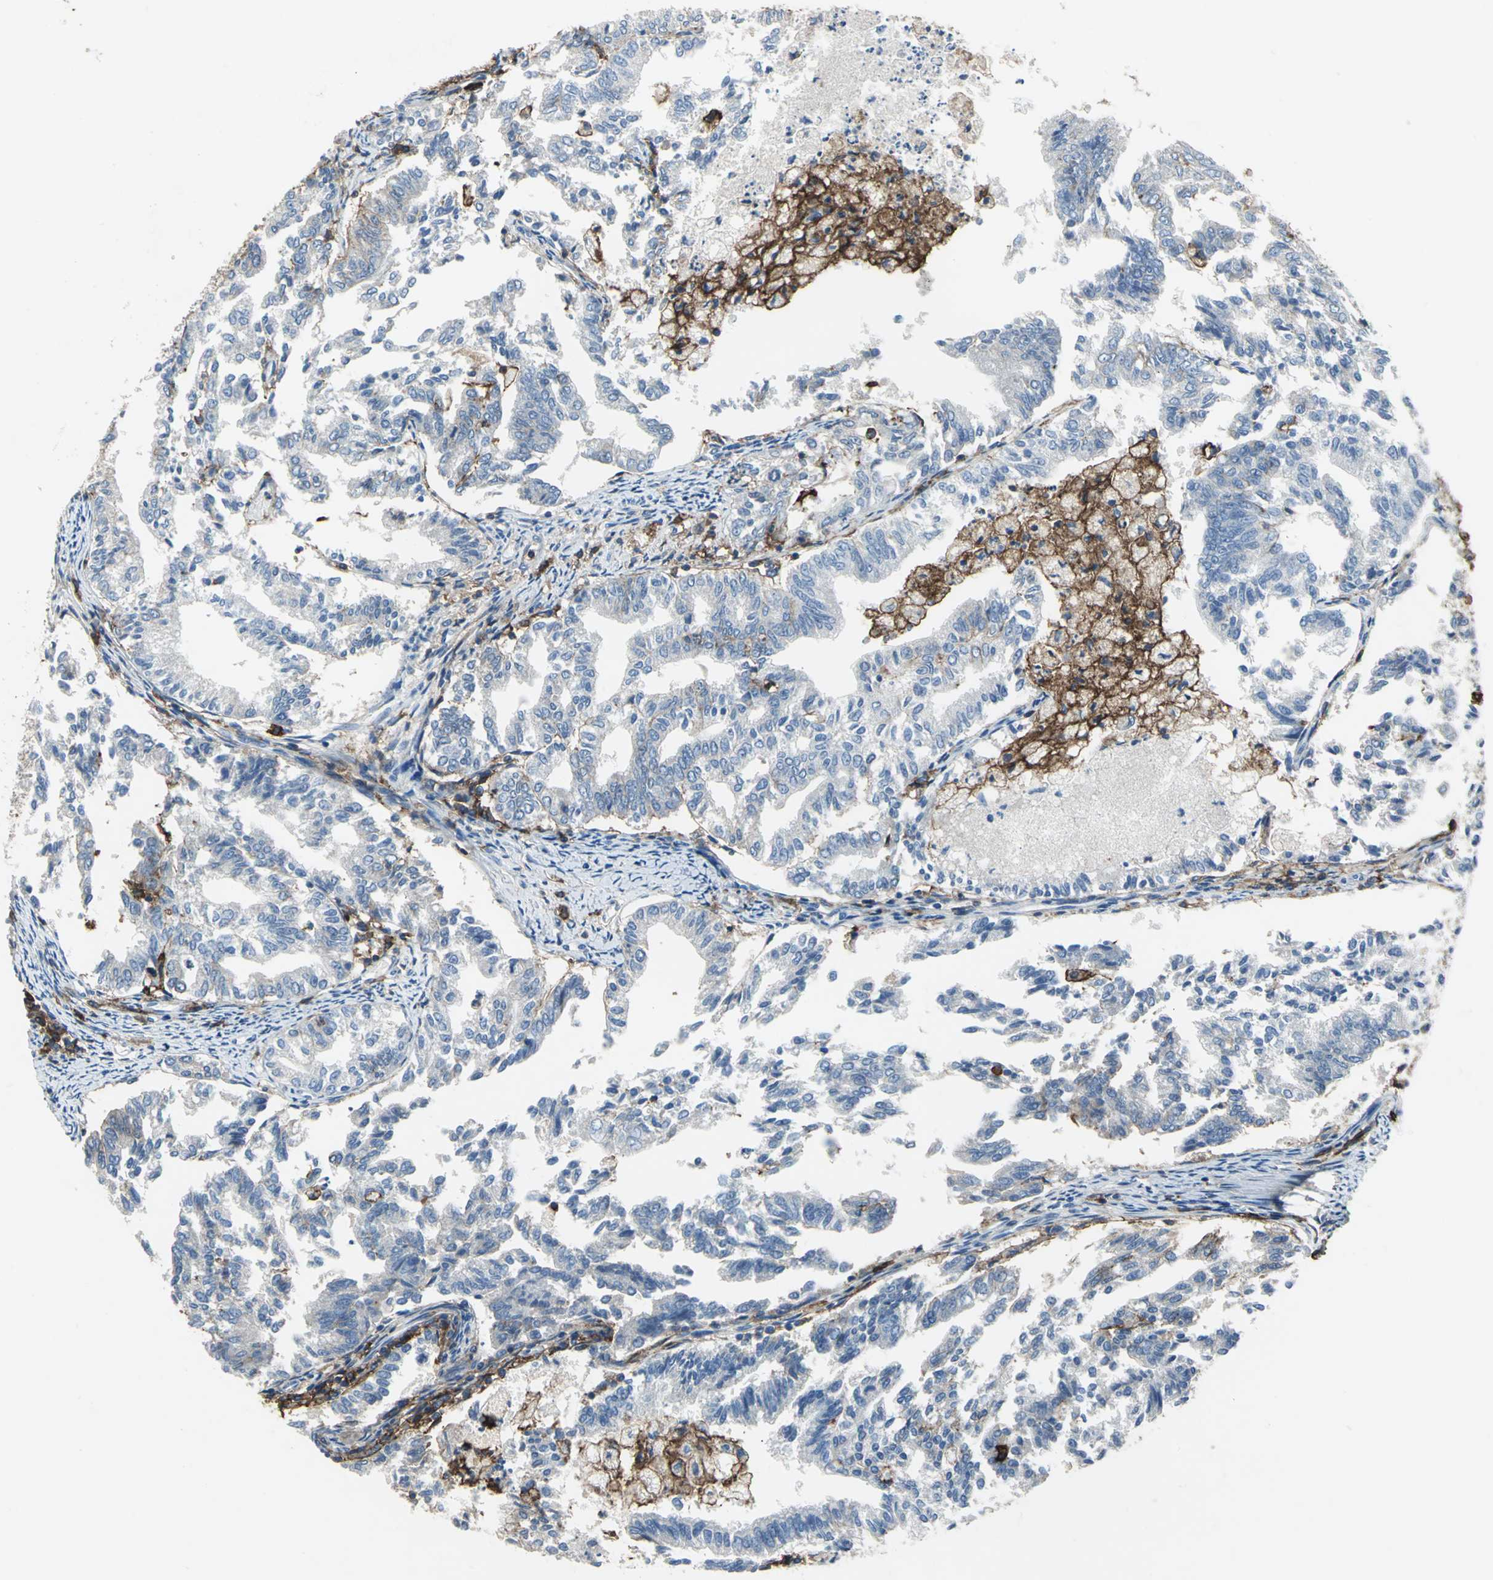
{"staining": {"intensity": "weak", "quantity": "<25%", "location": "cytoplasmic/membranous"}, "tissue": "endometrial cancer", "cell_type": "Tumor cells", "image_type": "cancer", "snomed": [{"axis": "morphology", "description": "Adenocarcinoma, NOS"}, {"axis": "topography", "description": "Endometrium"}], "caption": "An IHC image of endometrial cancer is shown. There is no staining in tumor cells of endometrial cancer.", "gene": "CD44", "patient": {"sex": "female", "age": 79}}